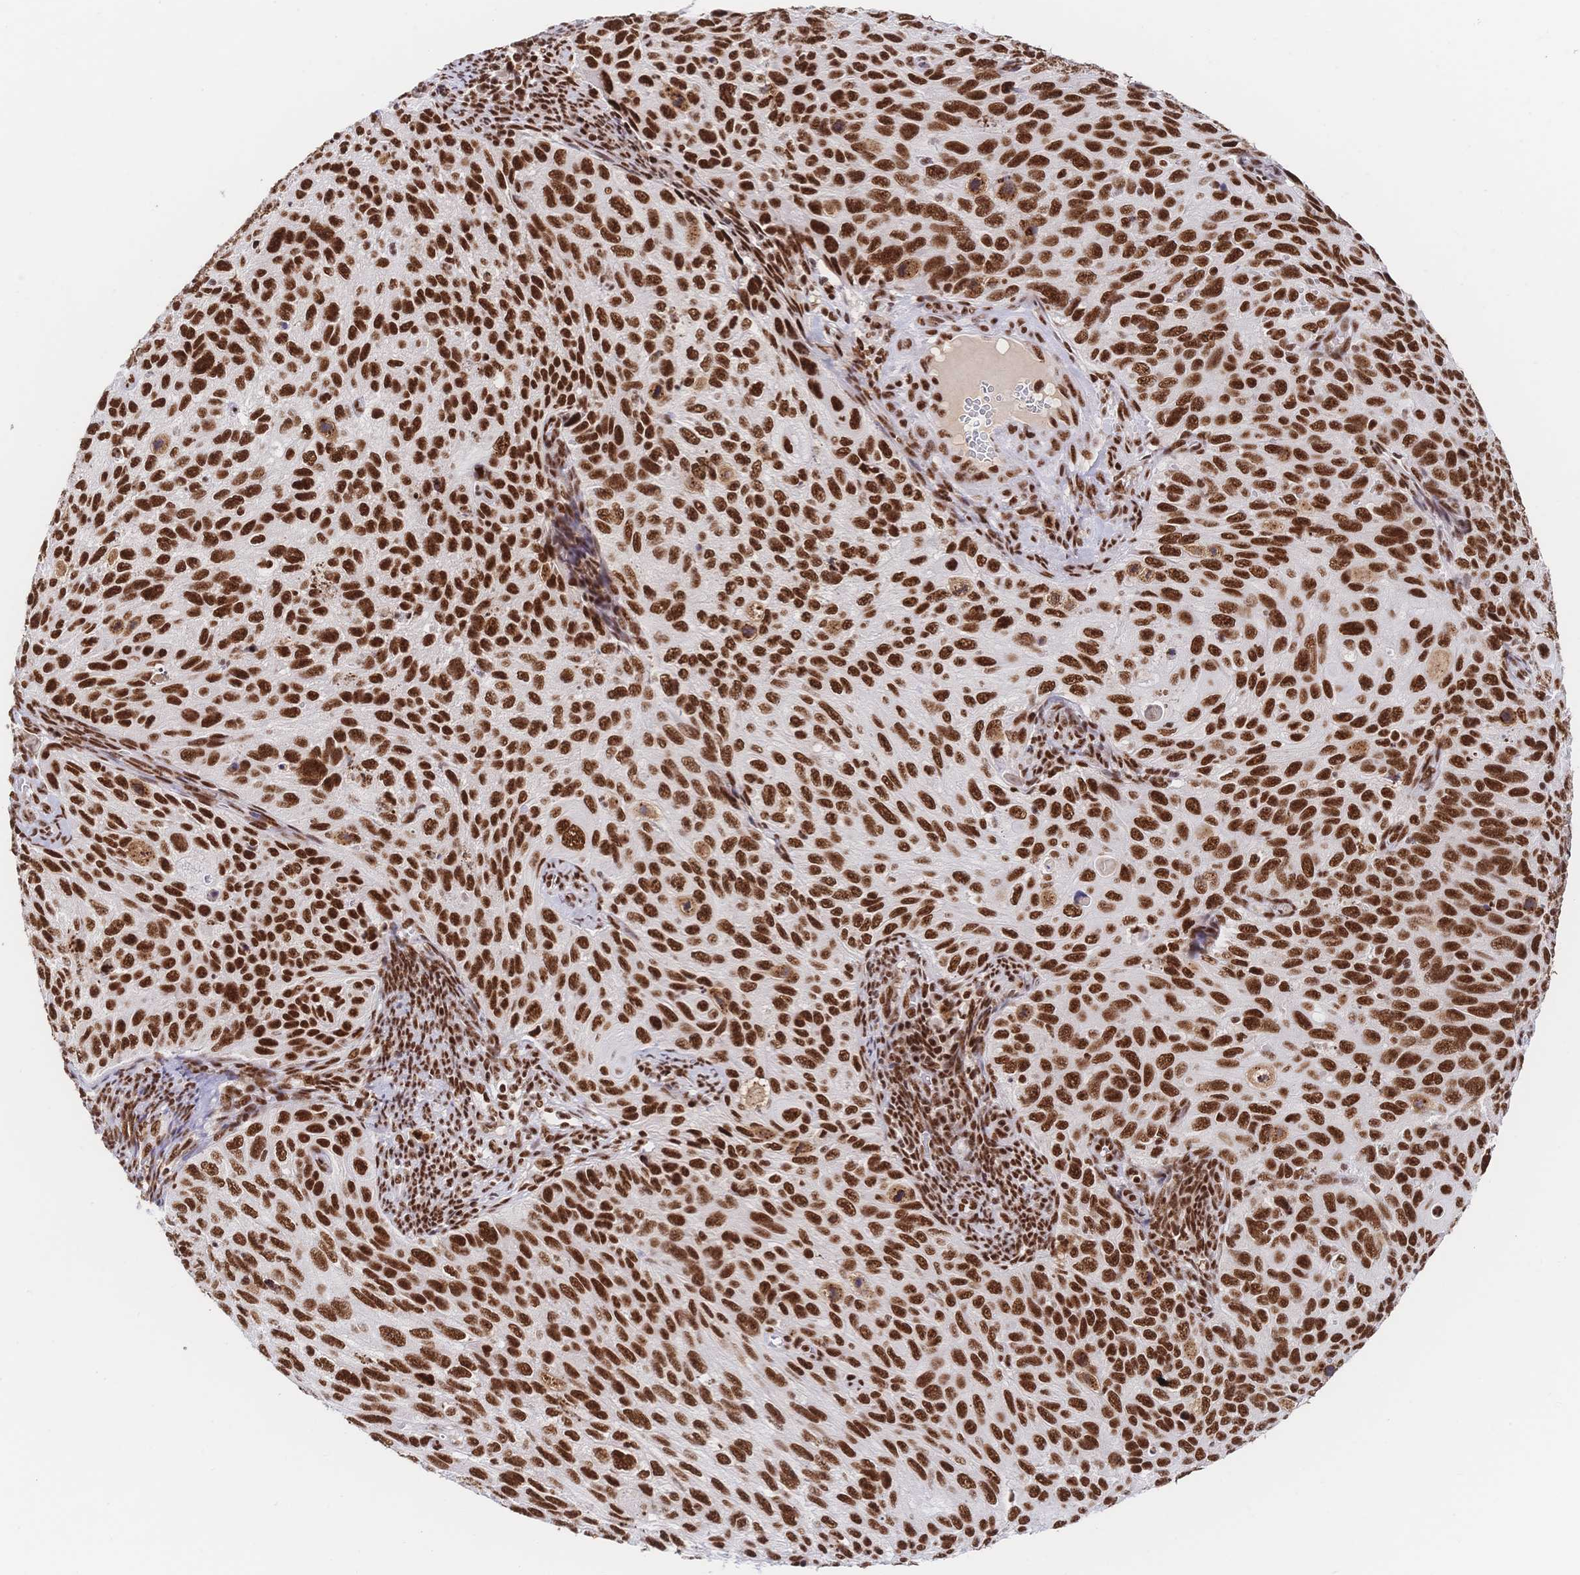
{"staining": {"intensity": "strong", "quantity": ">75%", "location": "nuclear"}, "tissue": "cervical cancer", "cell_type": "Tumor cells", "image_type": "cancer", "snomed": [{"axis": "morphology", "description": "Squamous cell carcinoma, NOS"}, {"axis": "topography", "description": "Cervix"}], "caption": "Brown immunohistochemical staining in squamous cell carcinoma (cervical) displays strong nuclear expression in approximately >75% of tumor cells.", "gene": "SRSF1", "patient": {"sex": "female", "age": 70}}